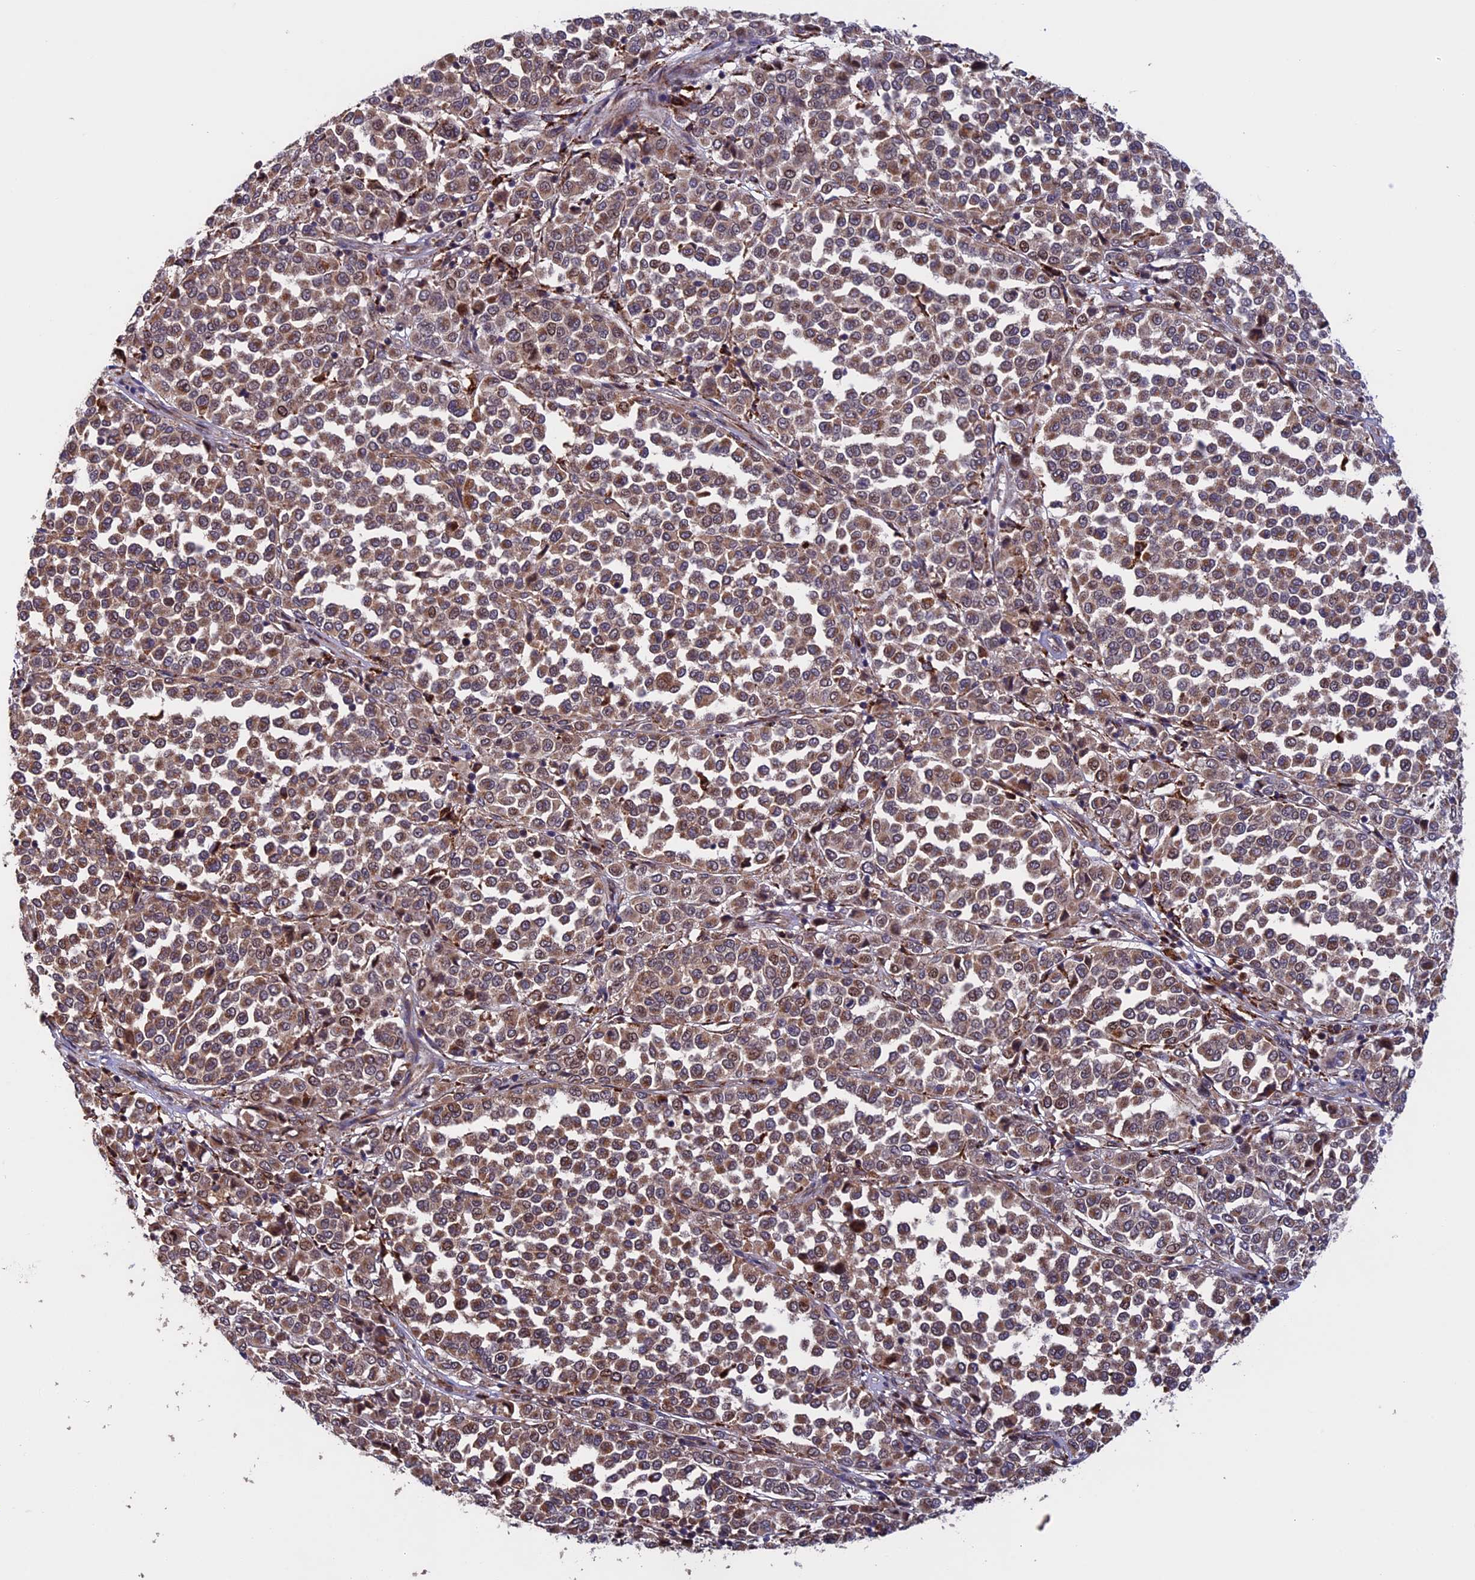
{"staining": {"intensity": "moderate", "quantity": ">75%", "location": "cytoplasmic/membranous"}, "tissue": "melanoma", "cell_type": "Tumor cells", "image_type": "cancer", "snomed": [{"axis": "morphology", "description": "Malignant melanoma, Metastatic site"}, {"axis": "topography", "description": "Pancreas"}], "caption": "High-power microscopy captured an immunohistochemistry histopathology image of malignant melanoma (metastatic site), revealing moderate cytoplasmic/membranous staining in approximately >75% of tumor cells.", "gene": "RNF17", "patient": {"sex": "female", "age": 30}}